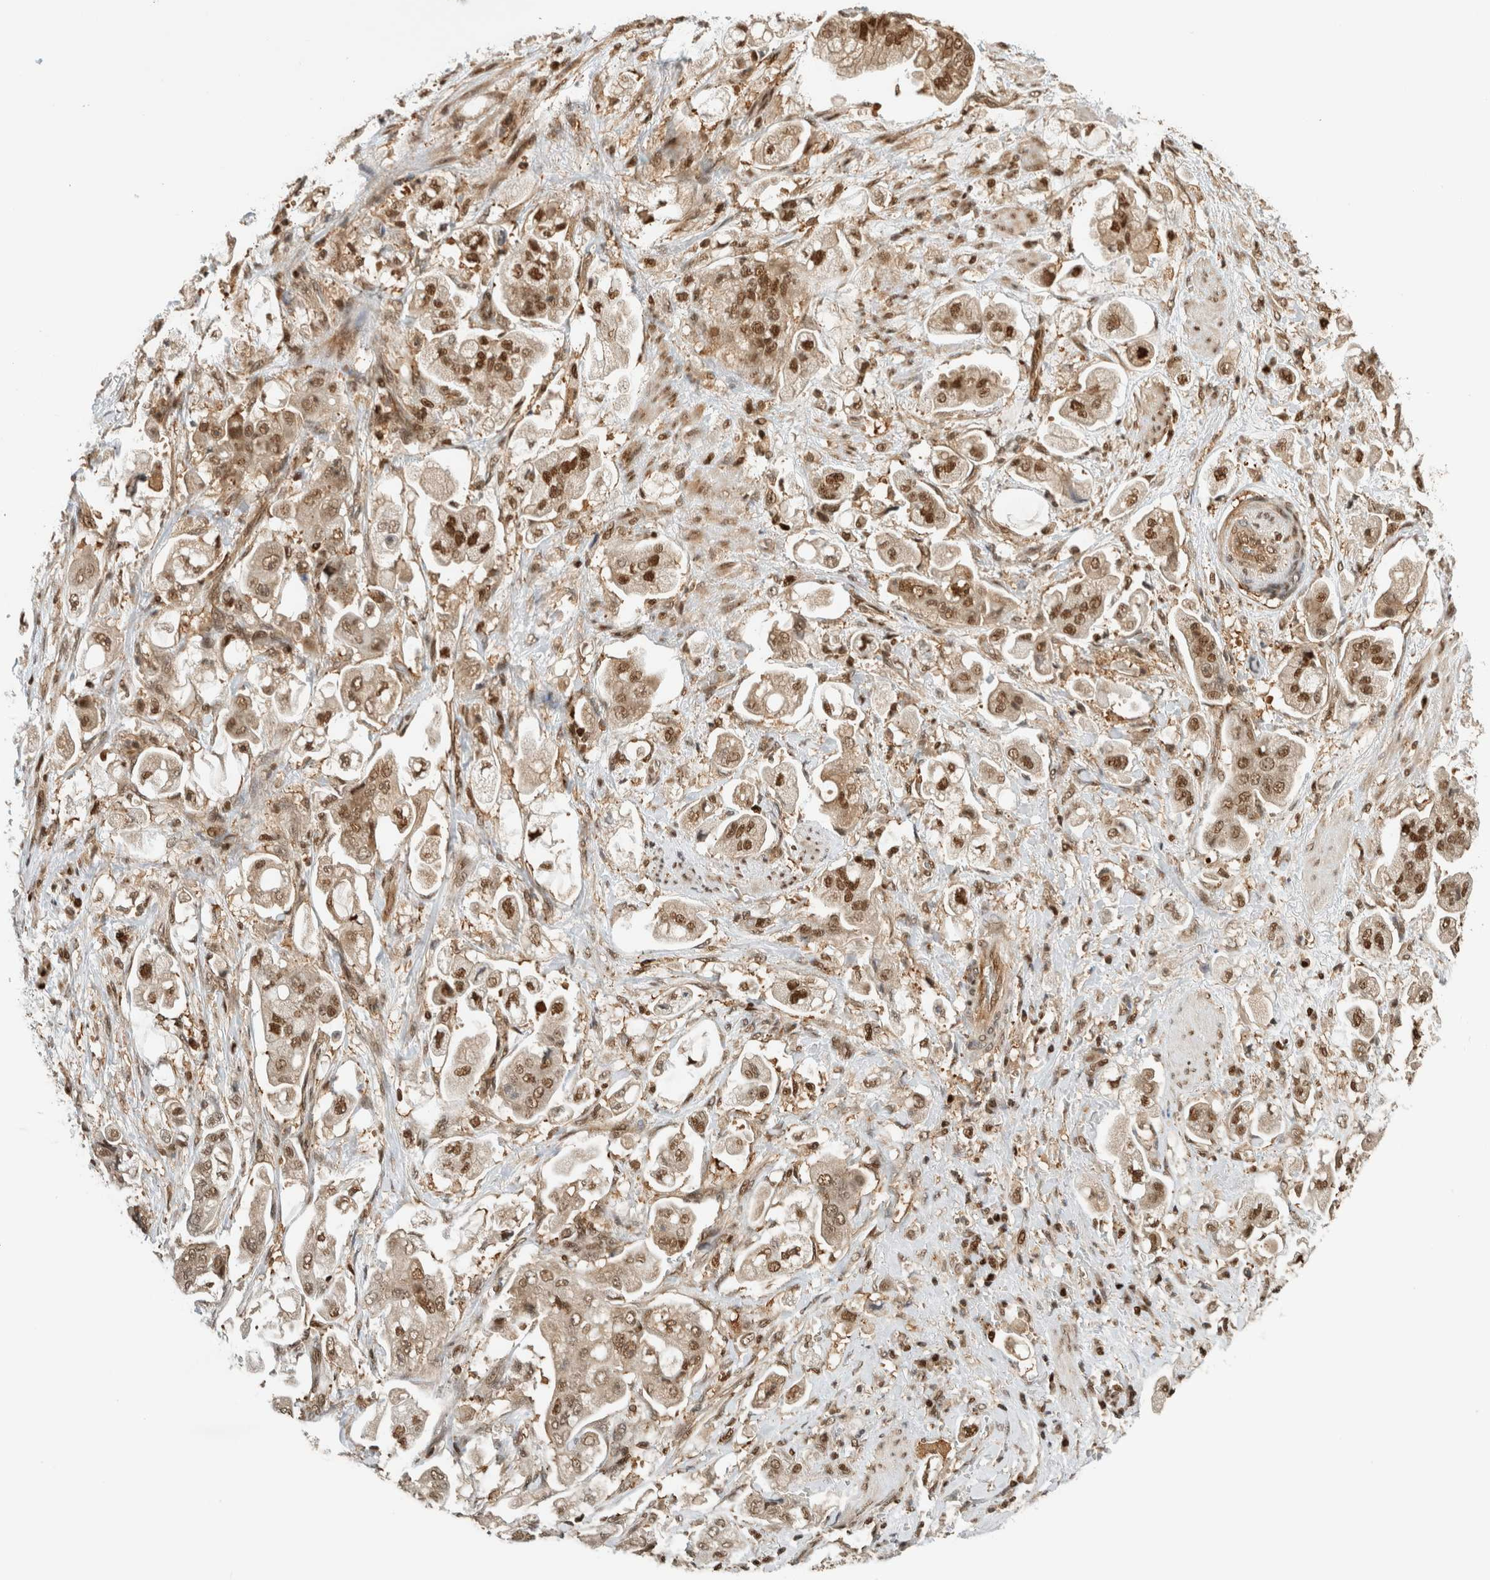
{"staining": {"intensity": "strong", "quantity": ">75%", "location": "cytoplasmic/membranous,nuclear"}, "tissue": "stomach cancer", "cell_type": "Tumor cells", "image_type": "cancer", "snomed": [{"axis": "morphology", "description": "Adenocarcinoma, NOS"}, {"axis": "topography", "description": "Stomach"}], "caption": "Protein staining shows strong cytoplasmic/membranous and nuclear expression in approximately >75% of tumor cells in adenocarcinoma (stomach). (DAB (3,3'-diaminobenzidine) IHC, brown staining for protein, blue staining for nuclei).", "gene": "SNRNP40", "patient": {"sex": "male", "age": 62}}